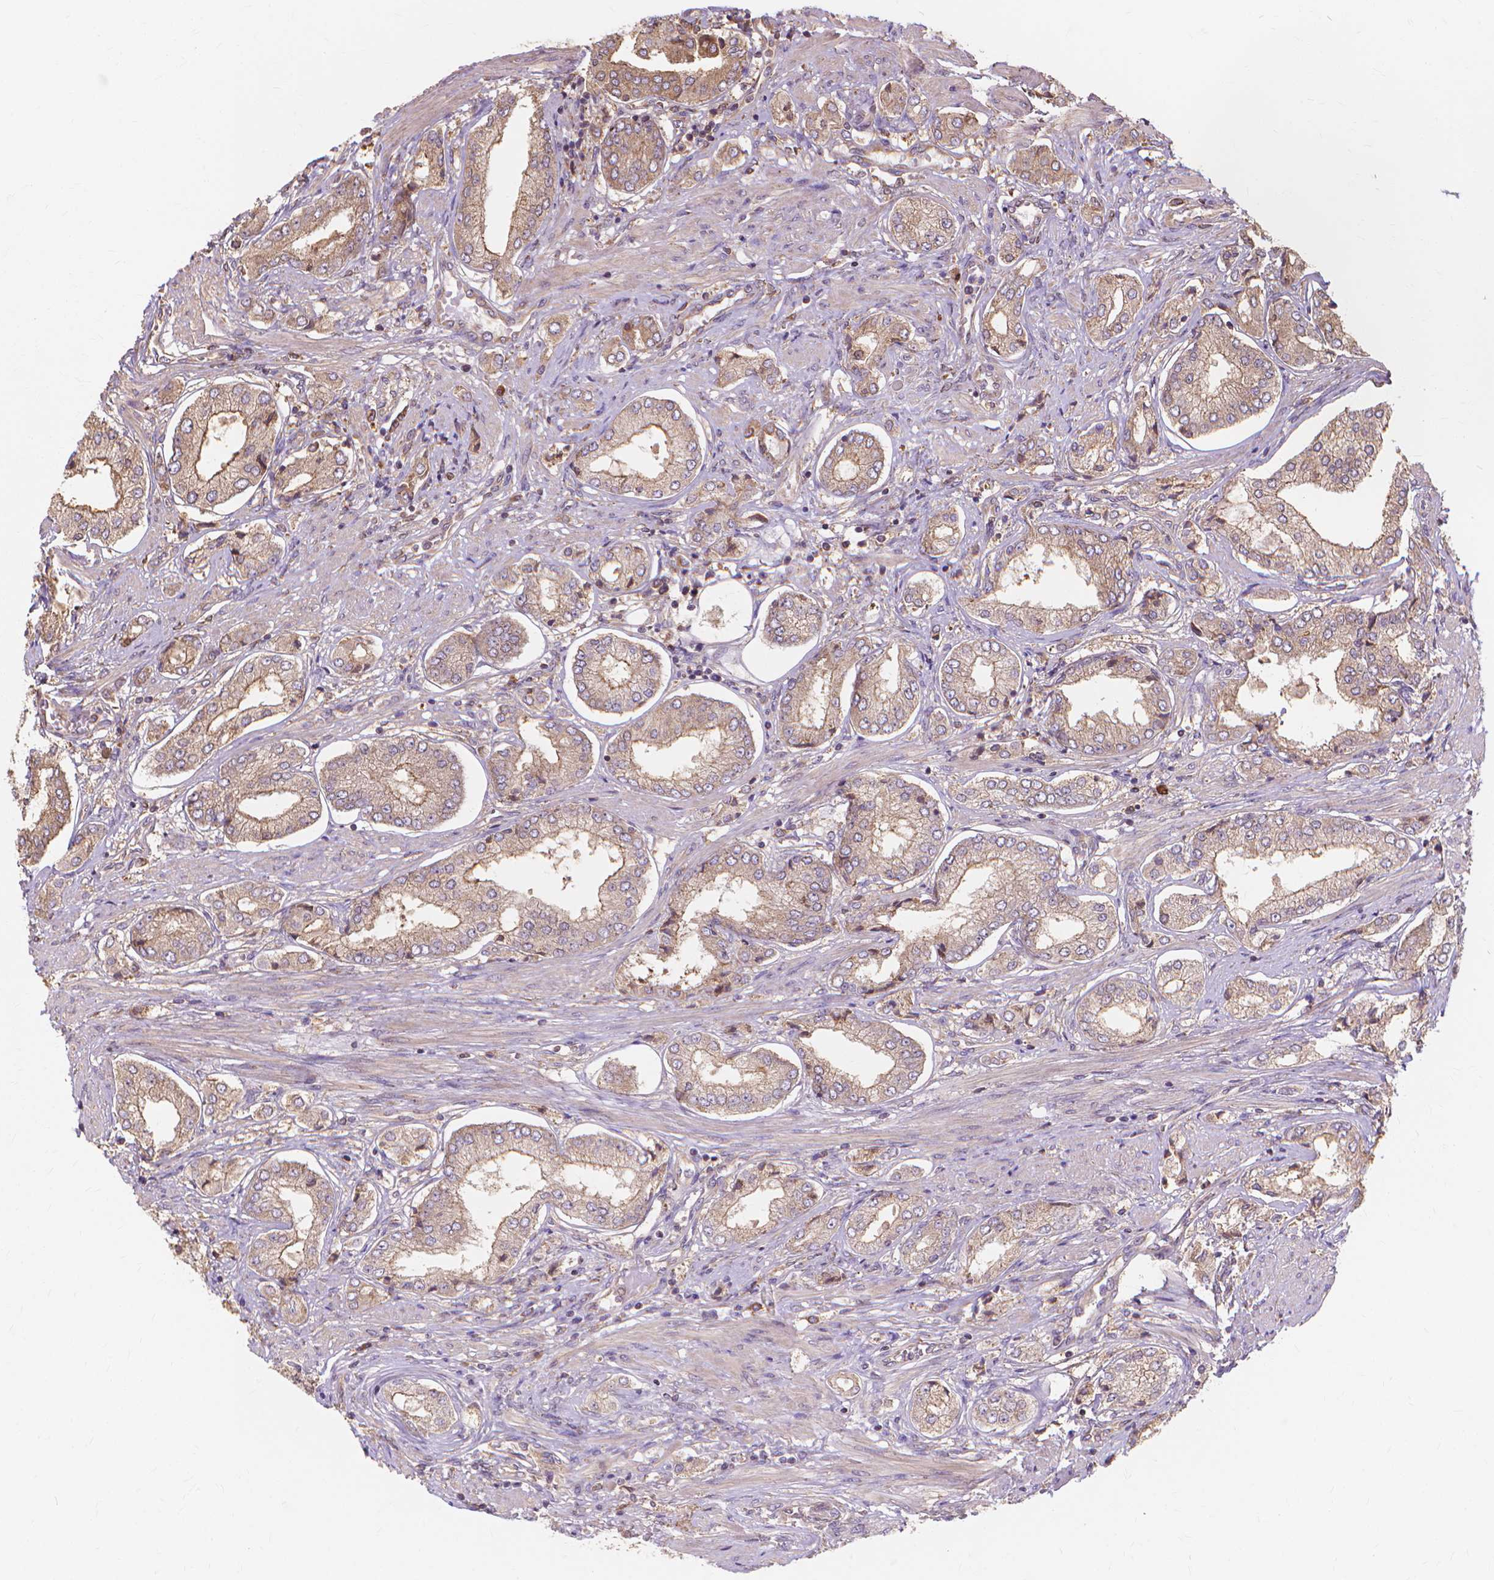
{"staining": {"intensity": "weak", "quantity": ">75%", "location": "cytoplasmic/membranous"}, "tissue": "prostate cancer", "cell_type": "Tumor cells", "image_type": "cancer", "snomed": [{"axis": "morphology", "description": "Adenocarcinoma, NOS"}, {"axis": "topography", "description": "Prostate"}], "caption": "Immunohistochemical staining of human prostate cancer (adenocarcinoma) exhibits low levels of weak cytoplasmic/membranous expression in about >75% of tumor cells. Using DAB (brown) and hematoxylin (blue) stains, captured at high magnification using brightfield microscopy.", "gene": "TAB2", "patient": {"sex": "male", "age": 63}}